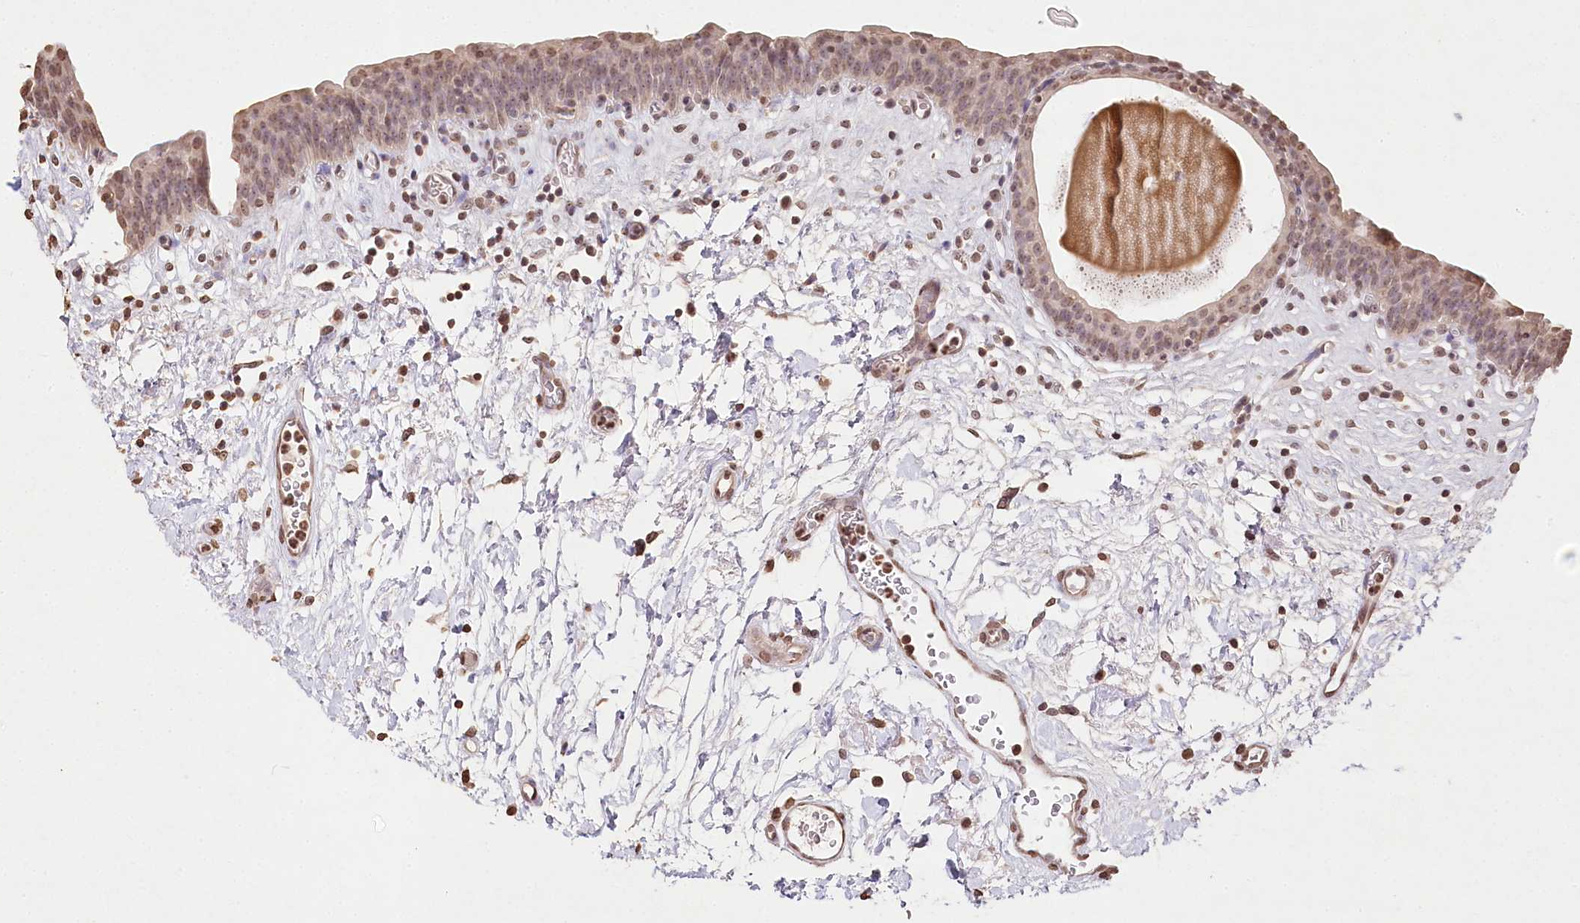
{"staining": {"intensity": "moderate", "quantity": ">75%", "location": "nuclear"}, "tissue": "urinary bladder", "cell_type": "Urothelial cells", "image_type": "normal", "snomed": [{"axis": "morphology", "description": "Normal tissue, NOS"}, {"axis": "topography", "description": "Urinary bladder"}], "caption": "Normal urinary bladder exhibits moderate nuclear staining in about >75% of urothelial cells, visualized by immunohistochemistry.", "gene": "DMXL1", "patient": {"sex": "male", "age": 83}}